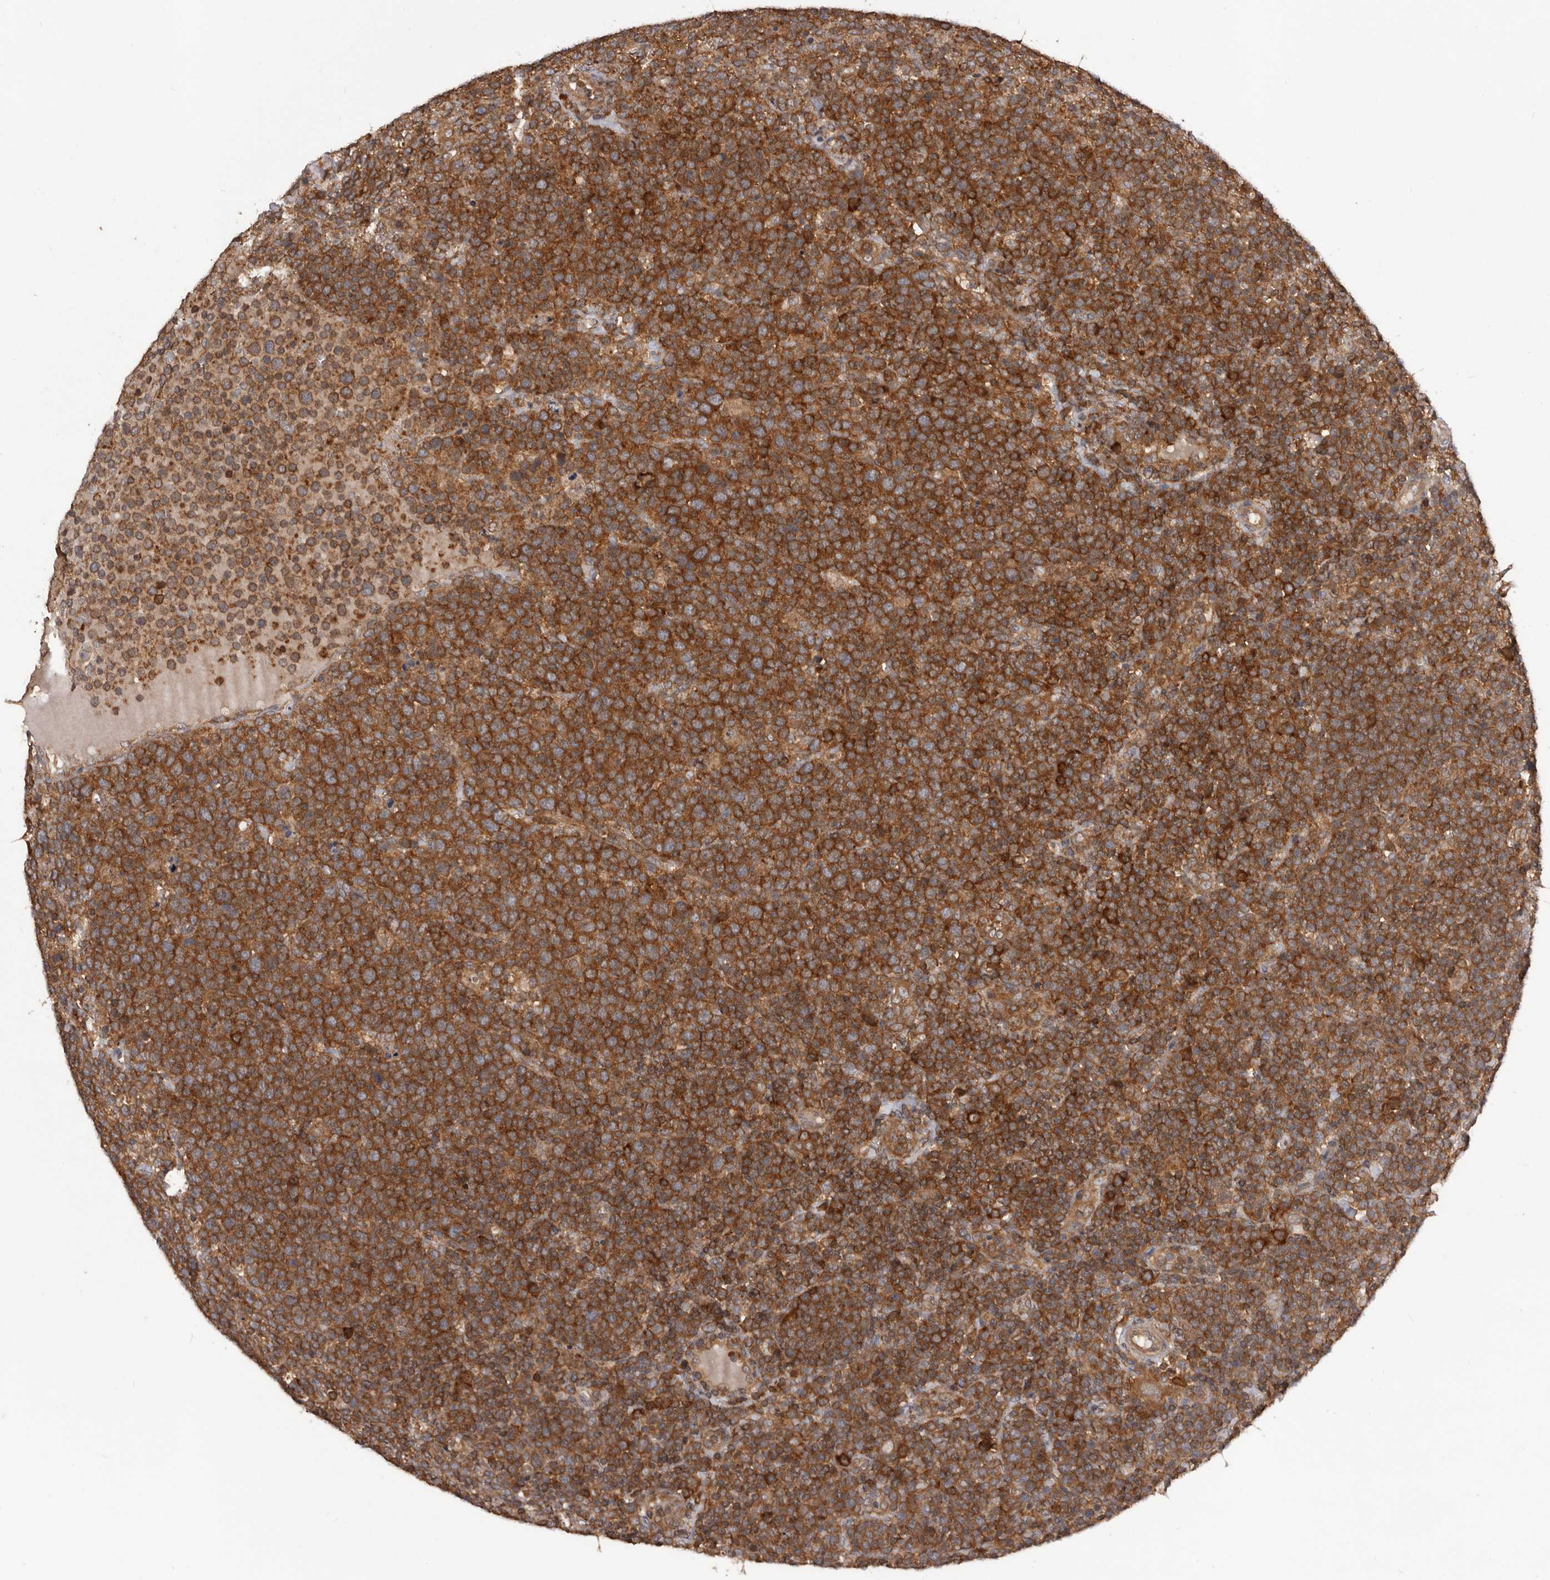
{"staining": {"intensity": "strong", "quantity": ">75%", "location": "cytoplasmic/membranous"}, "tissue": "lymphoma", "cell_type": "Tumor cells", "image_type": "cancer", "snomed": [{"axis": "morphology", "description": "Malignant lymphoma, non-Hodgkin's type, High grade"}, {"axis": "topography", "description": "Lymph node"}], "caption": "A brown stain highlights strong cytoplasmic/membranous expression of a protein in lymphoma tumor cells.", "gene": "HBS1L", "patient": {"sex": "male", "age": 61}}